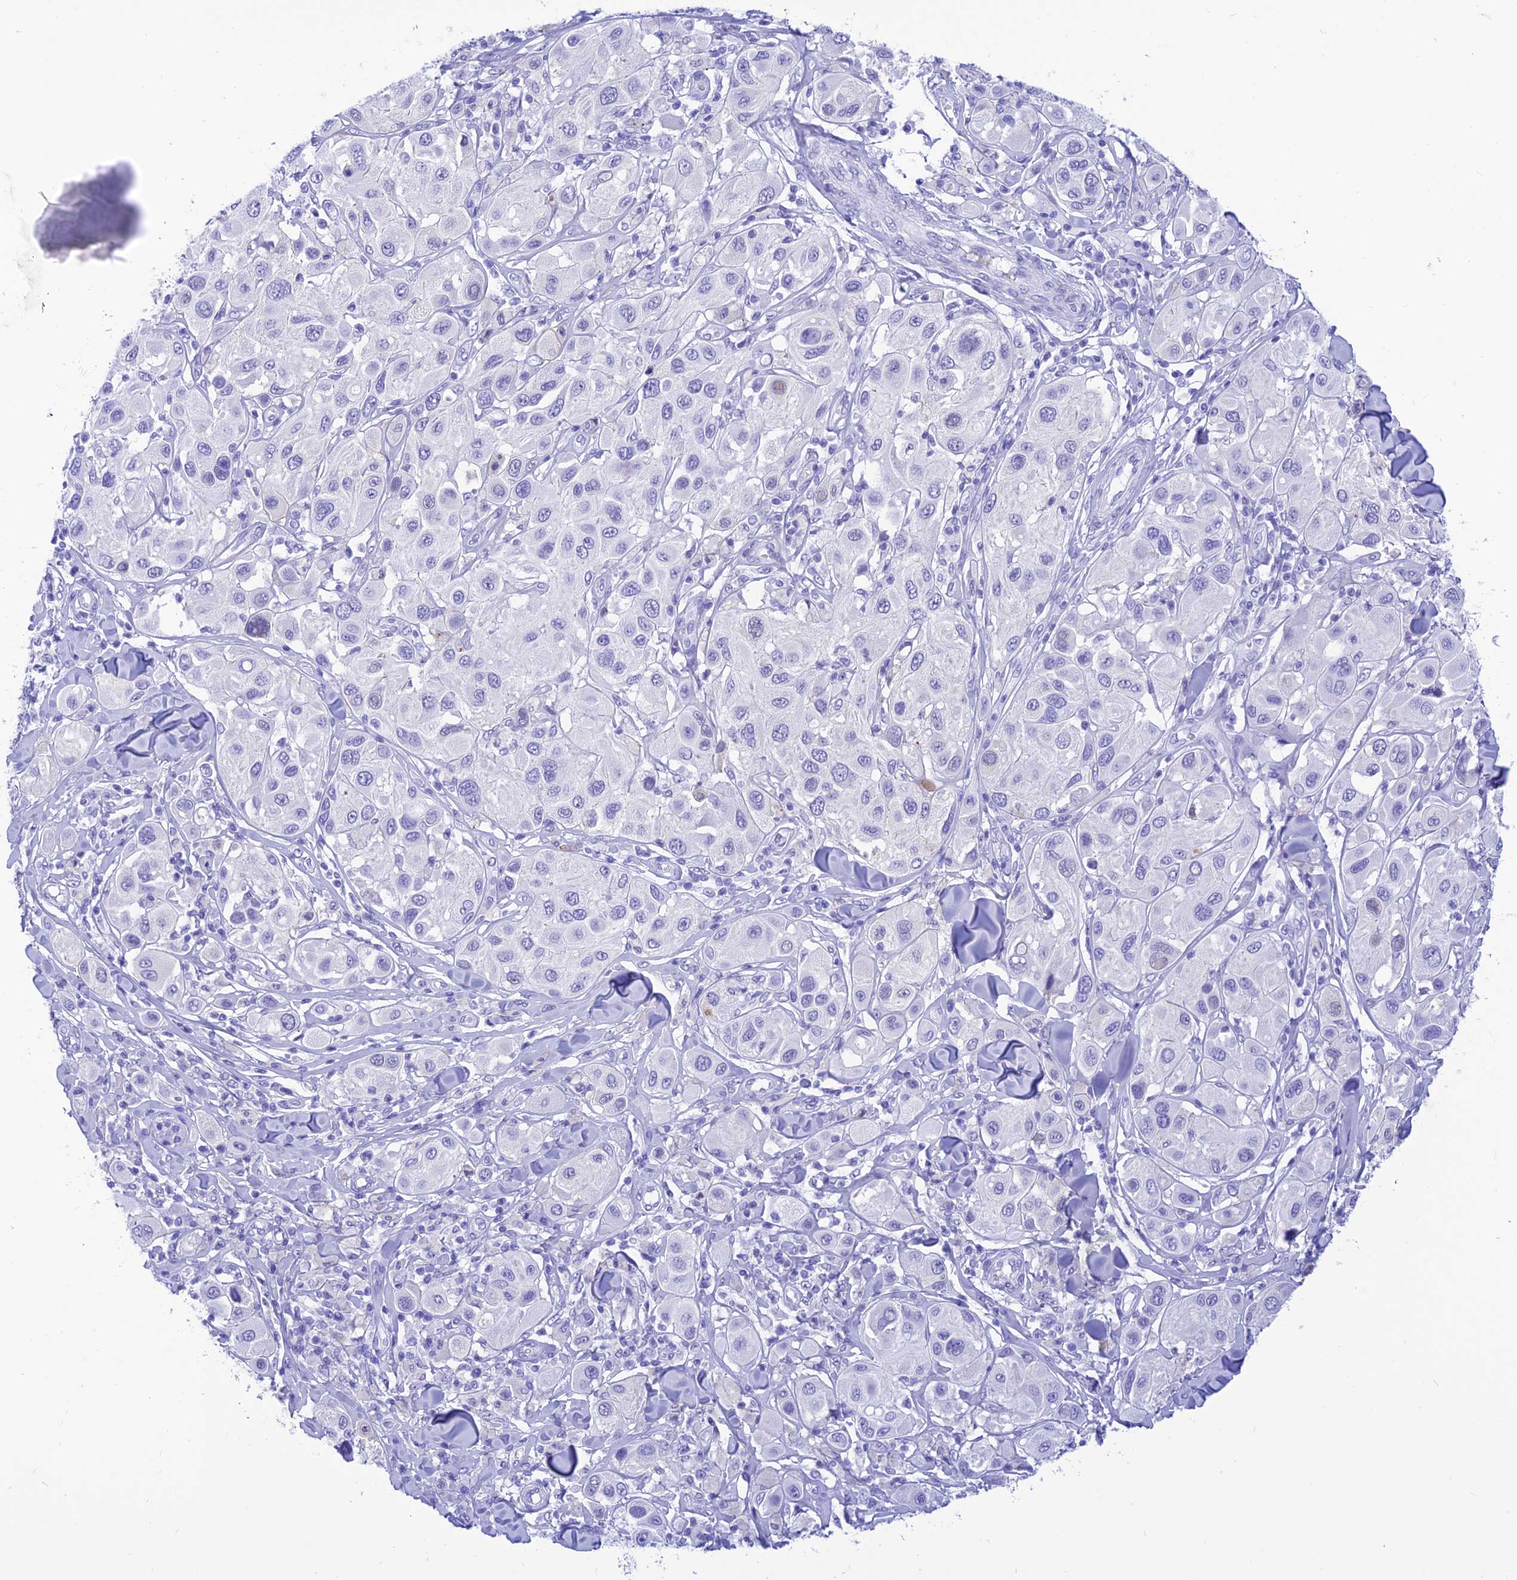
{"staining": {"intensity": "negative", "quantity": "none", "location": "none"}, "tissue": "melanoma", "cell_type": "Tumor cells", "image_type": "cancer", "snomed": [{"axis": "morphology", "description": "Malignant melanoma, Metastatic site"}, {"axis": "topography", "description": "Skin"}], "caption": "An immunohistochemistry micrograph of melanoma is shown. There is no staining in tumor cells of melanoma.", "gene": "PRNP", "patient": {"sex": "male", "age": 41}}